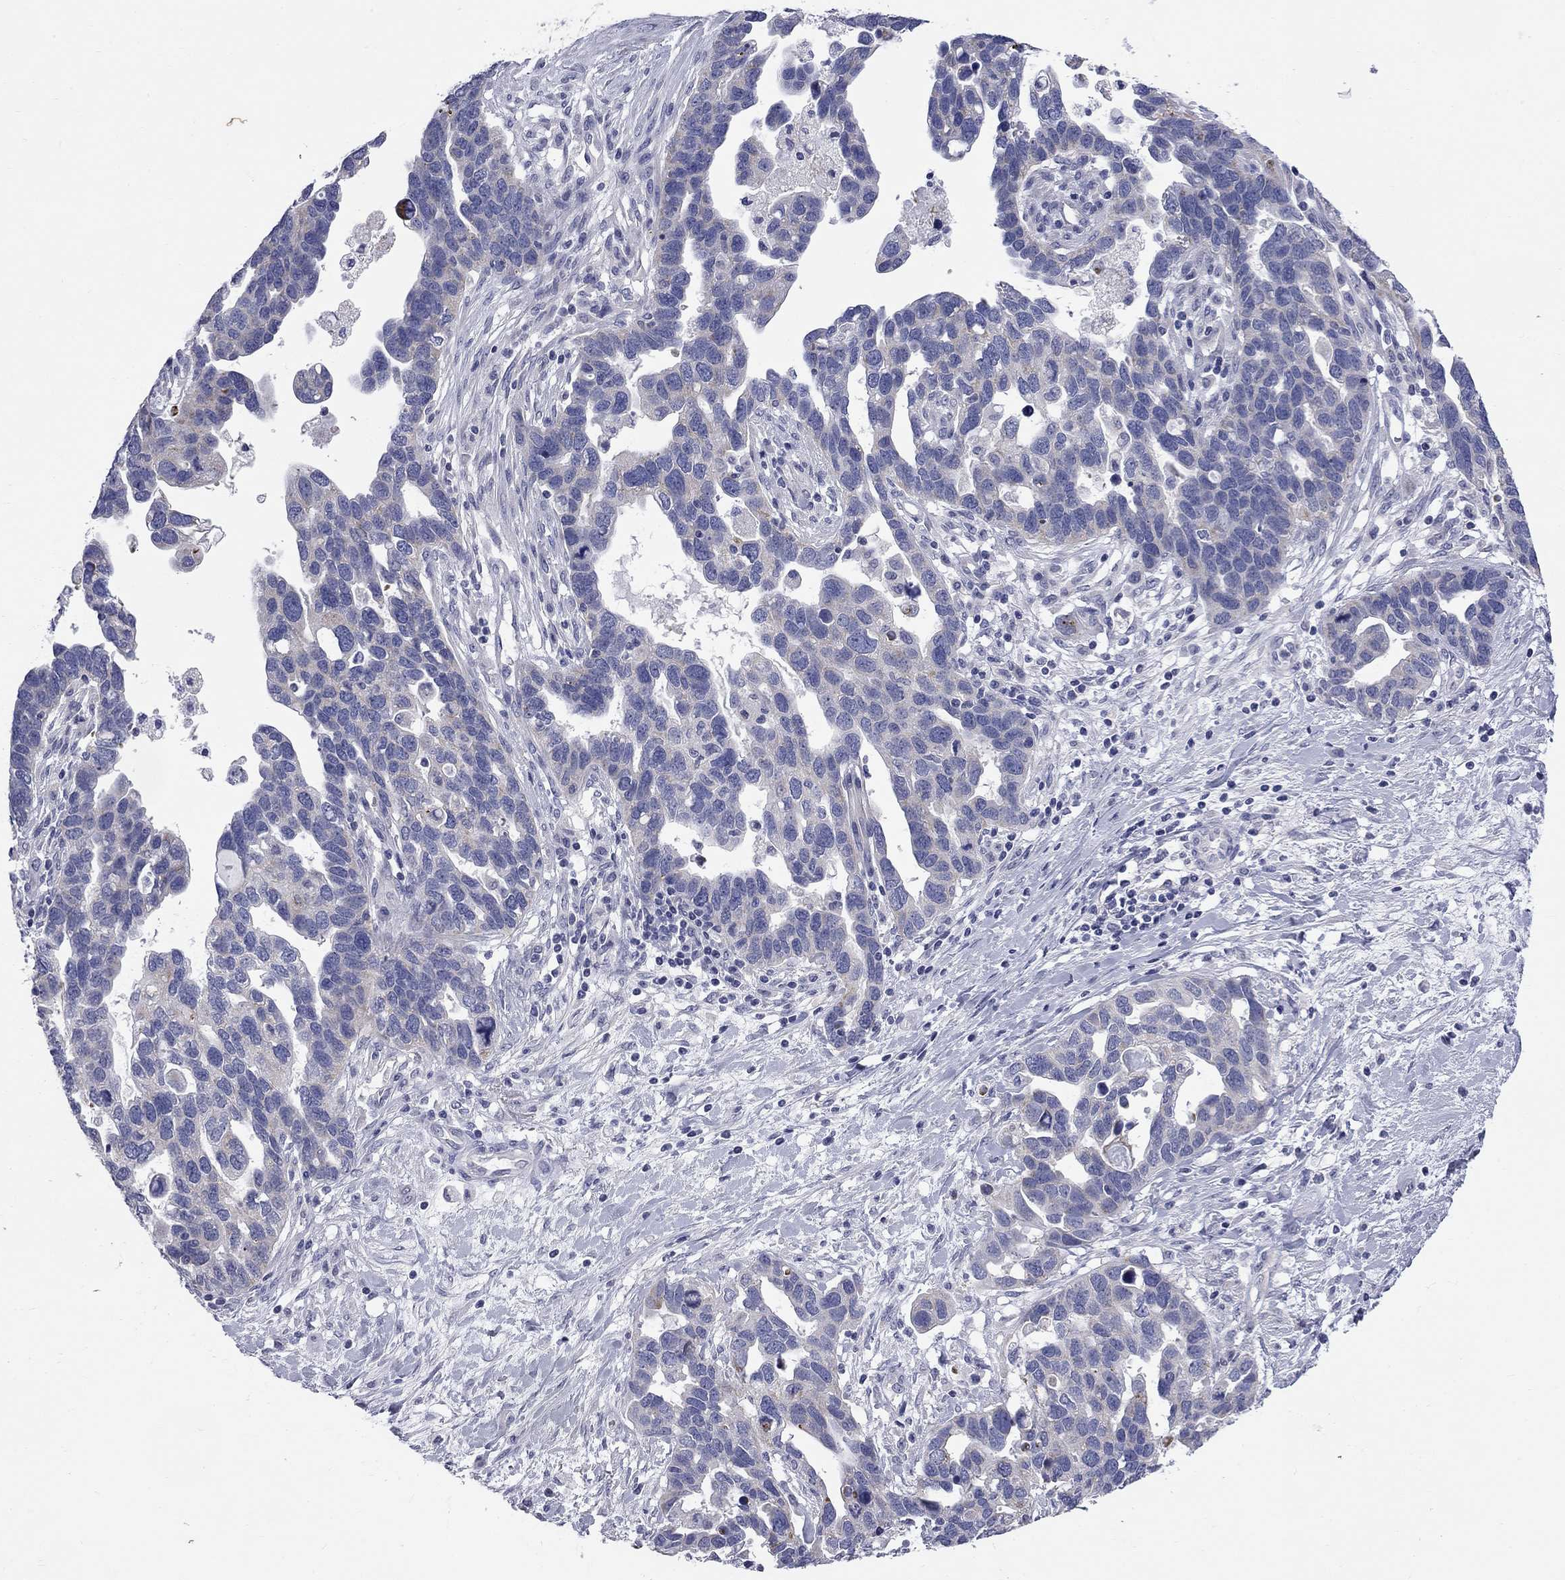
{"staining": {"intensity": "negative", "quantity": "none", "location": "none"}, "tissue": "ovarian cancer", "cell_type": "Tumor cells", "image_type": "cancer", "snomed": [{"axis": "morphology", "description": "Cystadenocarcinoma, serous, NOS"}, {"axis": "topography", "description": "Ovary"}], "caption": "This photomicrograph is of ovarian cancer (serous cystadenocarcinoma) stained with IHC to label a protein in brown with the nuclei are counter-stained blue. There is no positivity in tumor cells. Brightfield microscopy of immunohistochemistry stained with DAB (3,3'-diaminobenzidine) (brown) and hematoxylin (blue), captured at high magnification.", "gene": "ABCB4", "patient": {"sex": "female", "age": 54}}